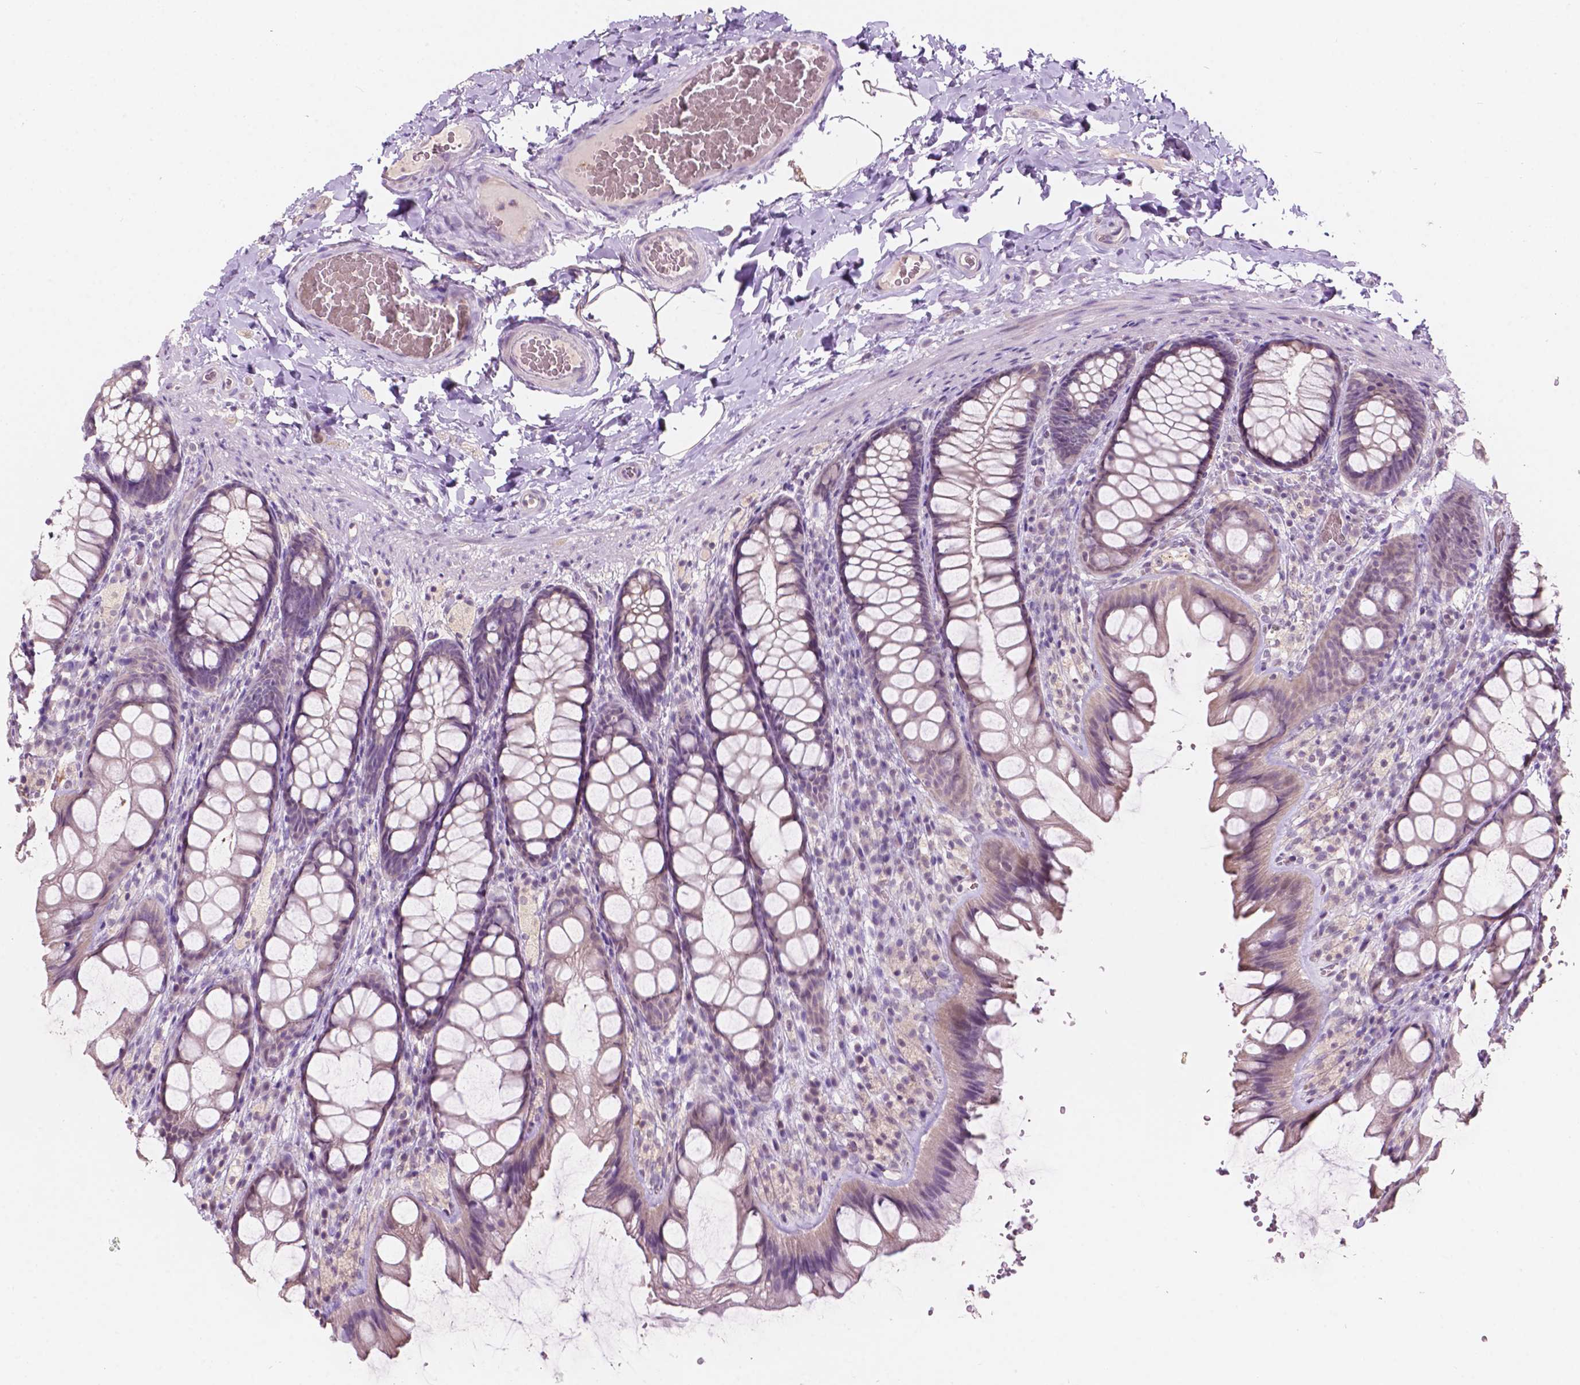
{"staining": {"intensity": "negative", "quantity": "none", "location": "none"}, "tissue": "colon", "cell_type": "Endothelial cells", "image_type": "normal", "snomed": [{"axis": "morphology", "description": "Normal tissue, NOS"}, {"axis": "topography", "description": "Colon"}], "caption": "This photomicrograph is of normal colon stained with immunohistochemistry (IHC) to label a protein in brown with the nuclei are counter-stained blue. There is no positivity in endothelial cells.", "gene": "TM6SF2", "patient": {"sex": "male", "age": 47}}